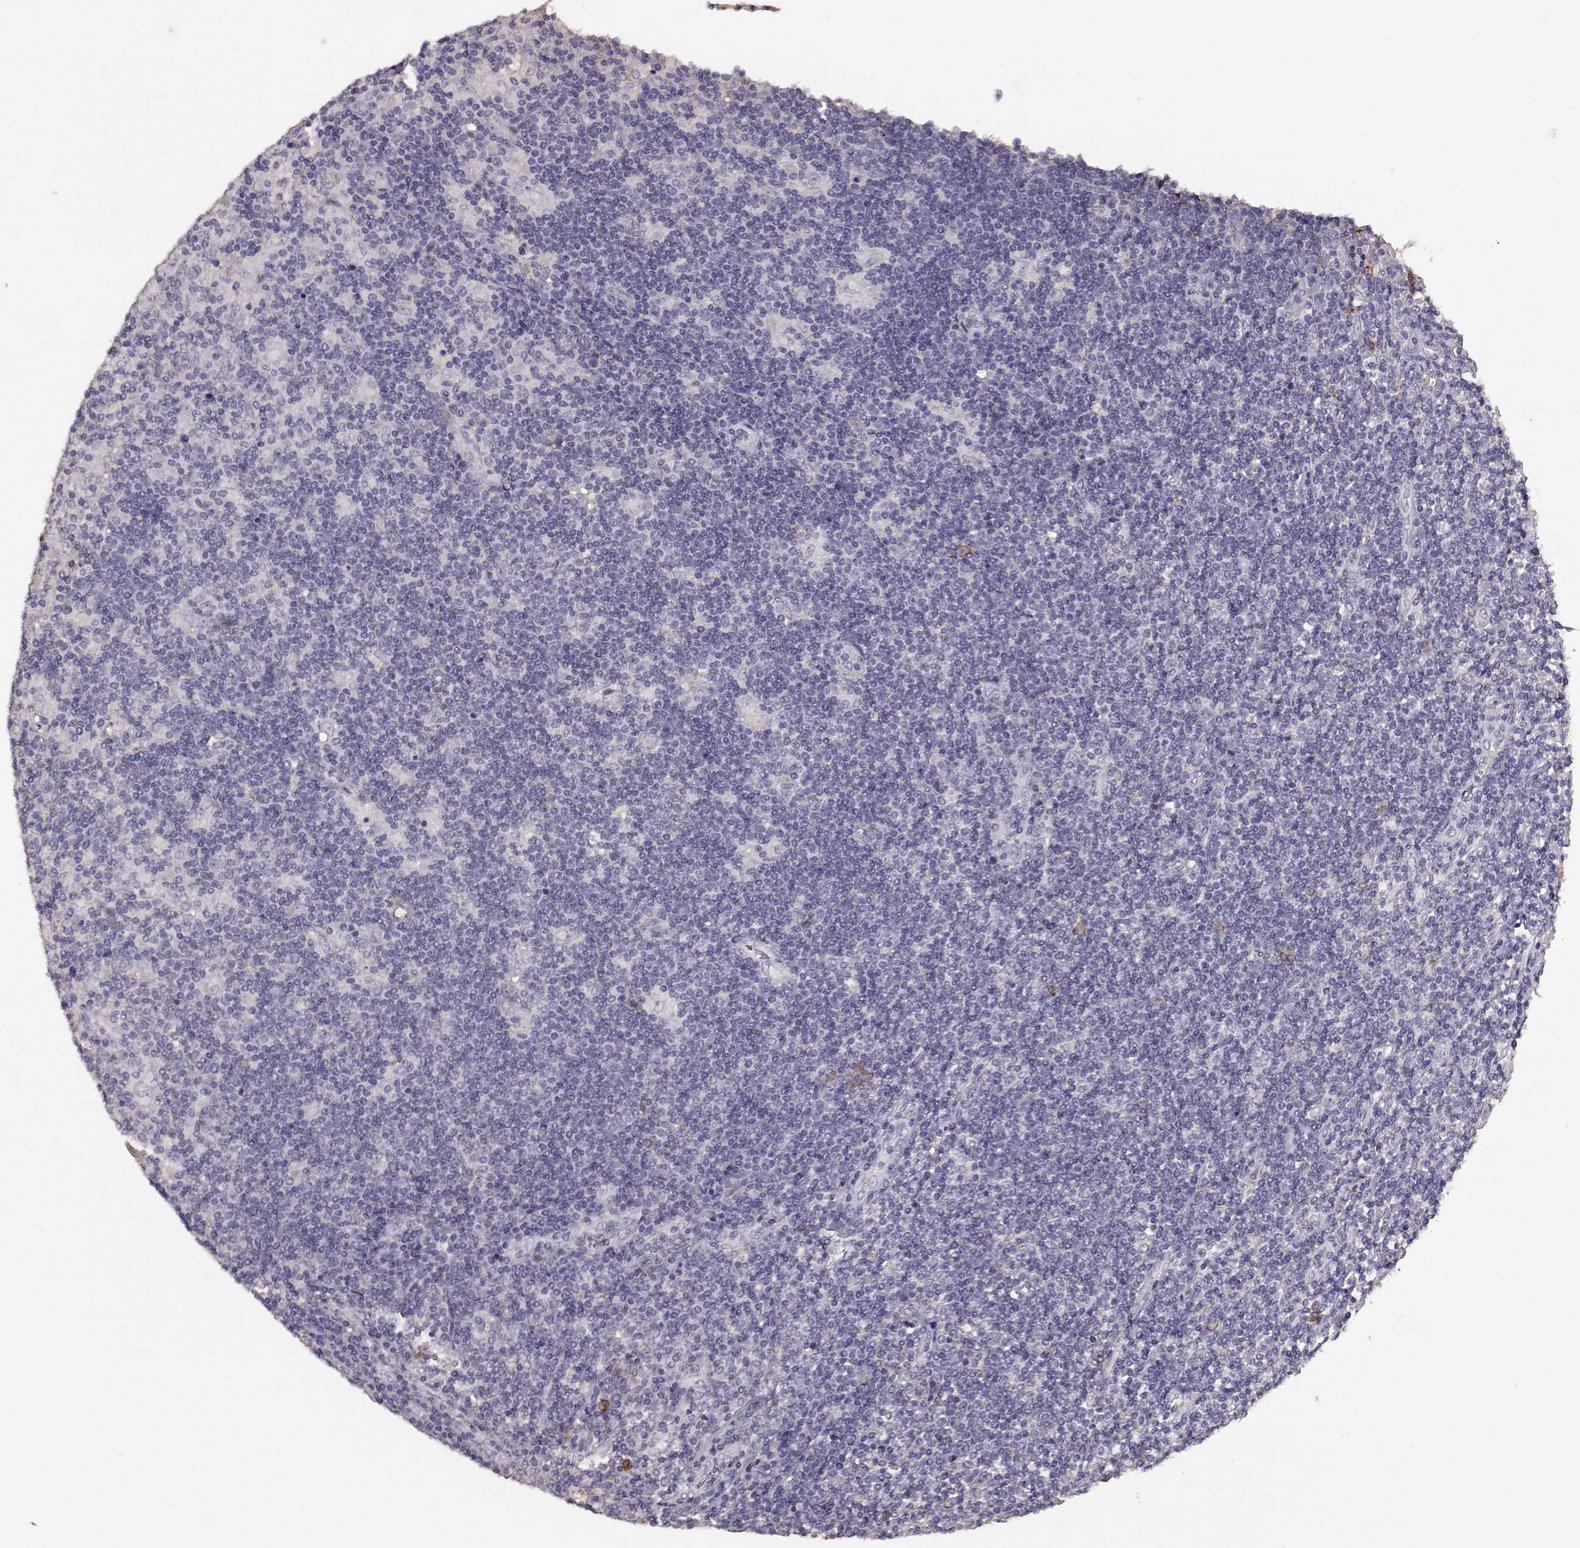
{"staining": {"intensity": "negative", "quantity": "none", "location": "none"}, "tissue": "lymphoma", "cell_type": "Tumor cells", "image_type": "cancer", "snomed": [{"axis": "morphology", "description": "Hodgkin's disease, NOS"}, {"axis": "topography", "description": "Lymph node"}], "caption": "An immunohistochemistry (IHC) photomicrograph of lymphoma is shown. There is no staining in tumor cells of lymphoma.", "gene": "GABRG3", "patient": {"sex": "male", "age": 40}}